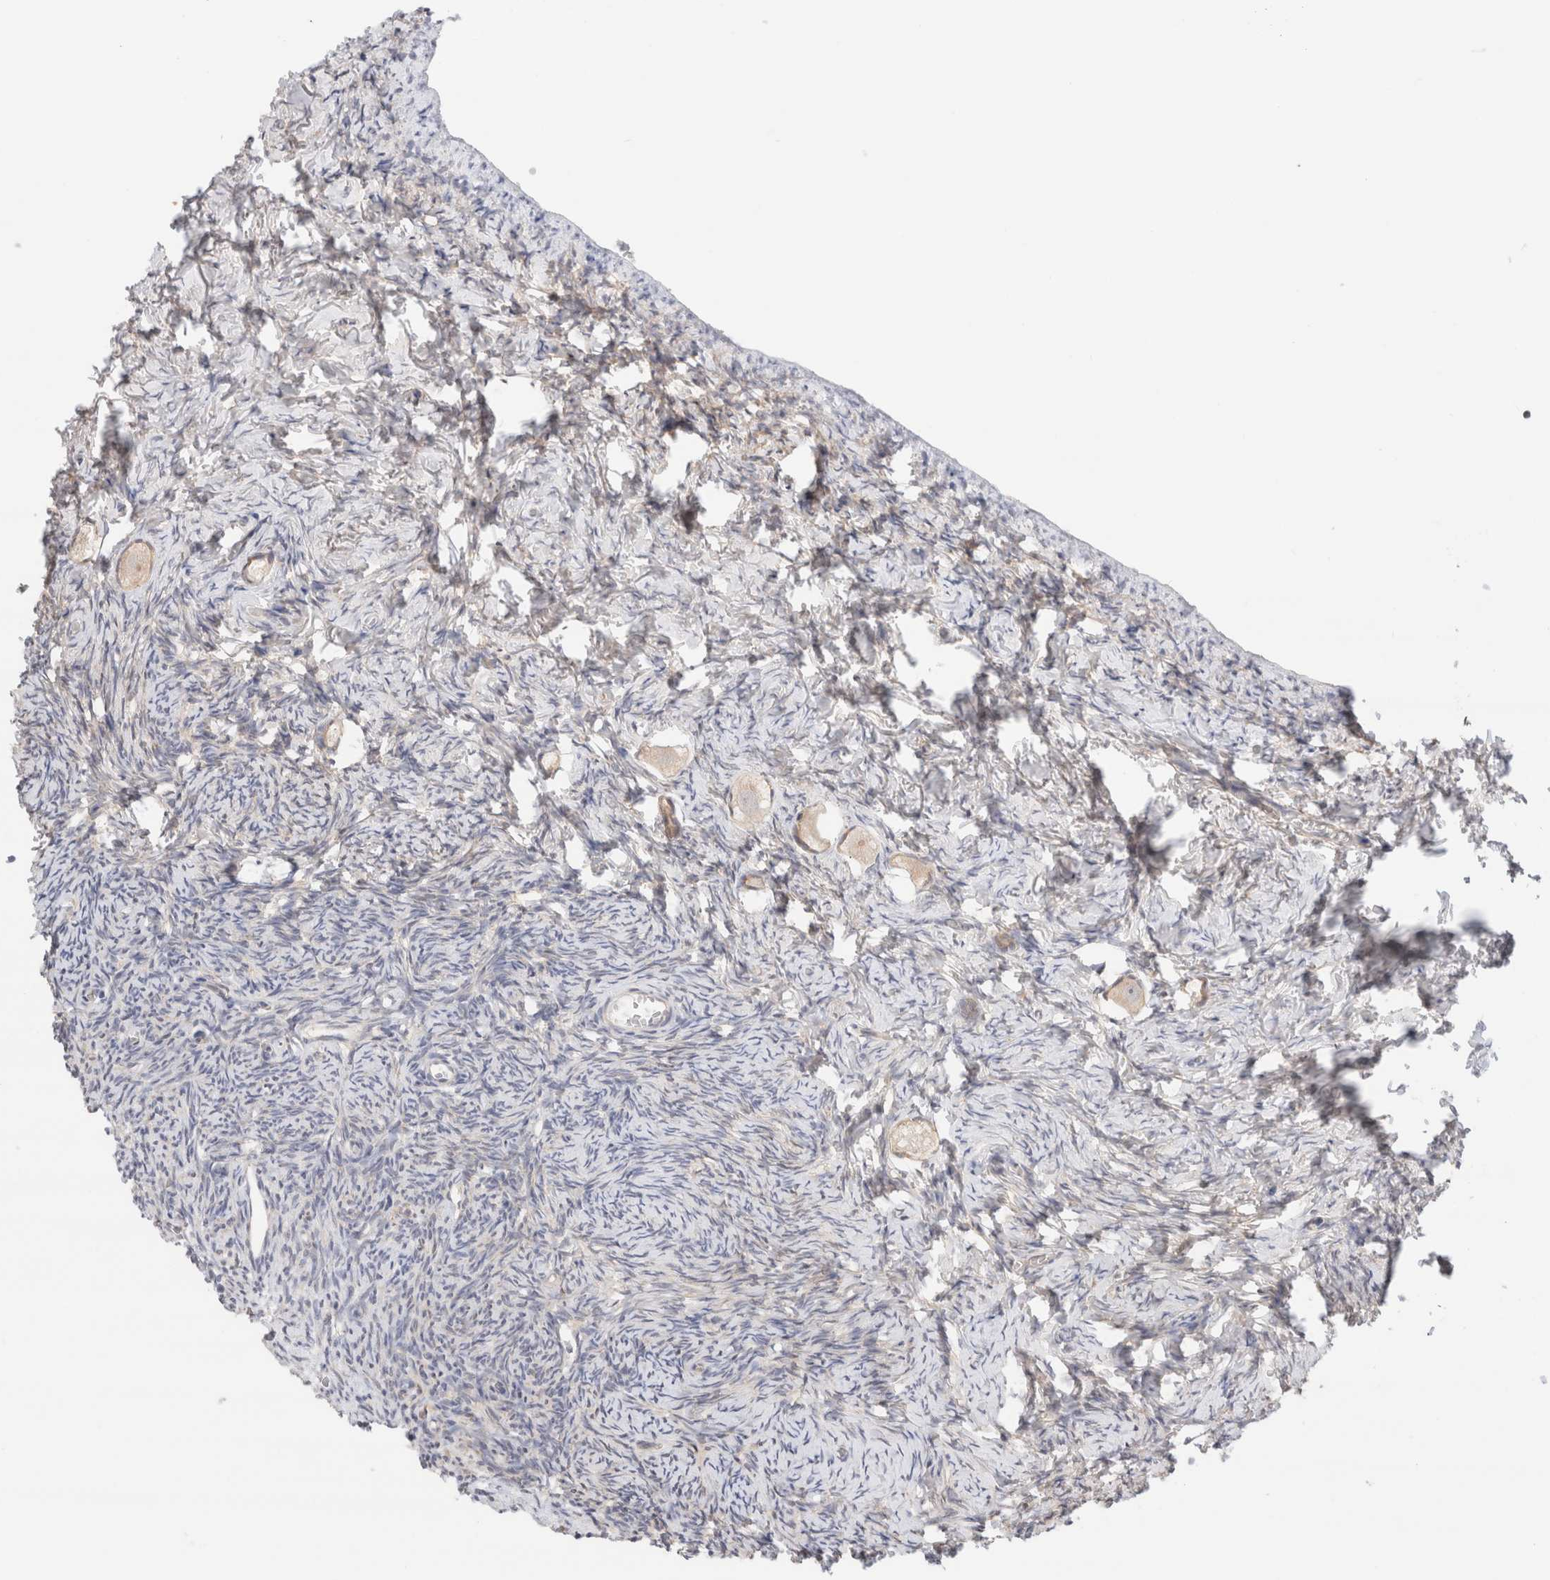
{"staining": {"intensity": "weak", "quantity": ">75%", "location": "cytoplasmic/membranous"}, "tissue": "ovary", "cell_type": "Follicle cells", "image_type": "normal", "snomed": [{"axis": "morphology", "description": "Normal tissue, NOS"}, {"axis": "topography", "description": "Ovary"}], "caption": "Weak cytoplasmic/membranous protein positivity is seen in approximately >75% of follicle cells in ovary.", "gene": "C17orf97", "patient": {"sex": "female", "age": 27}}